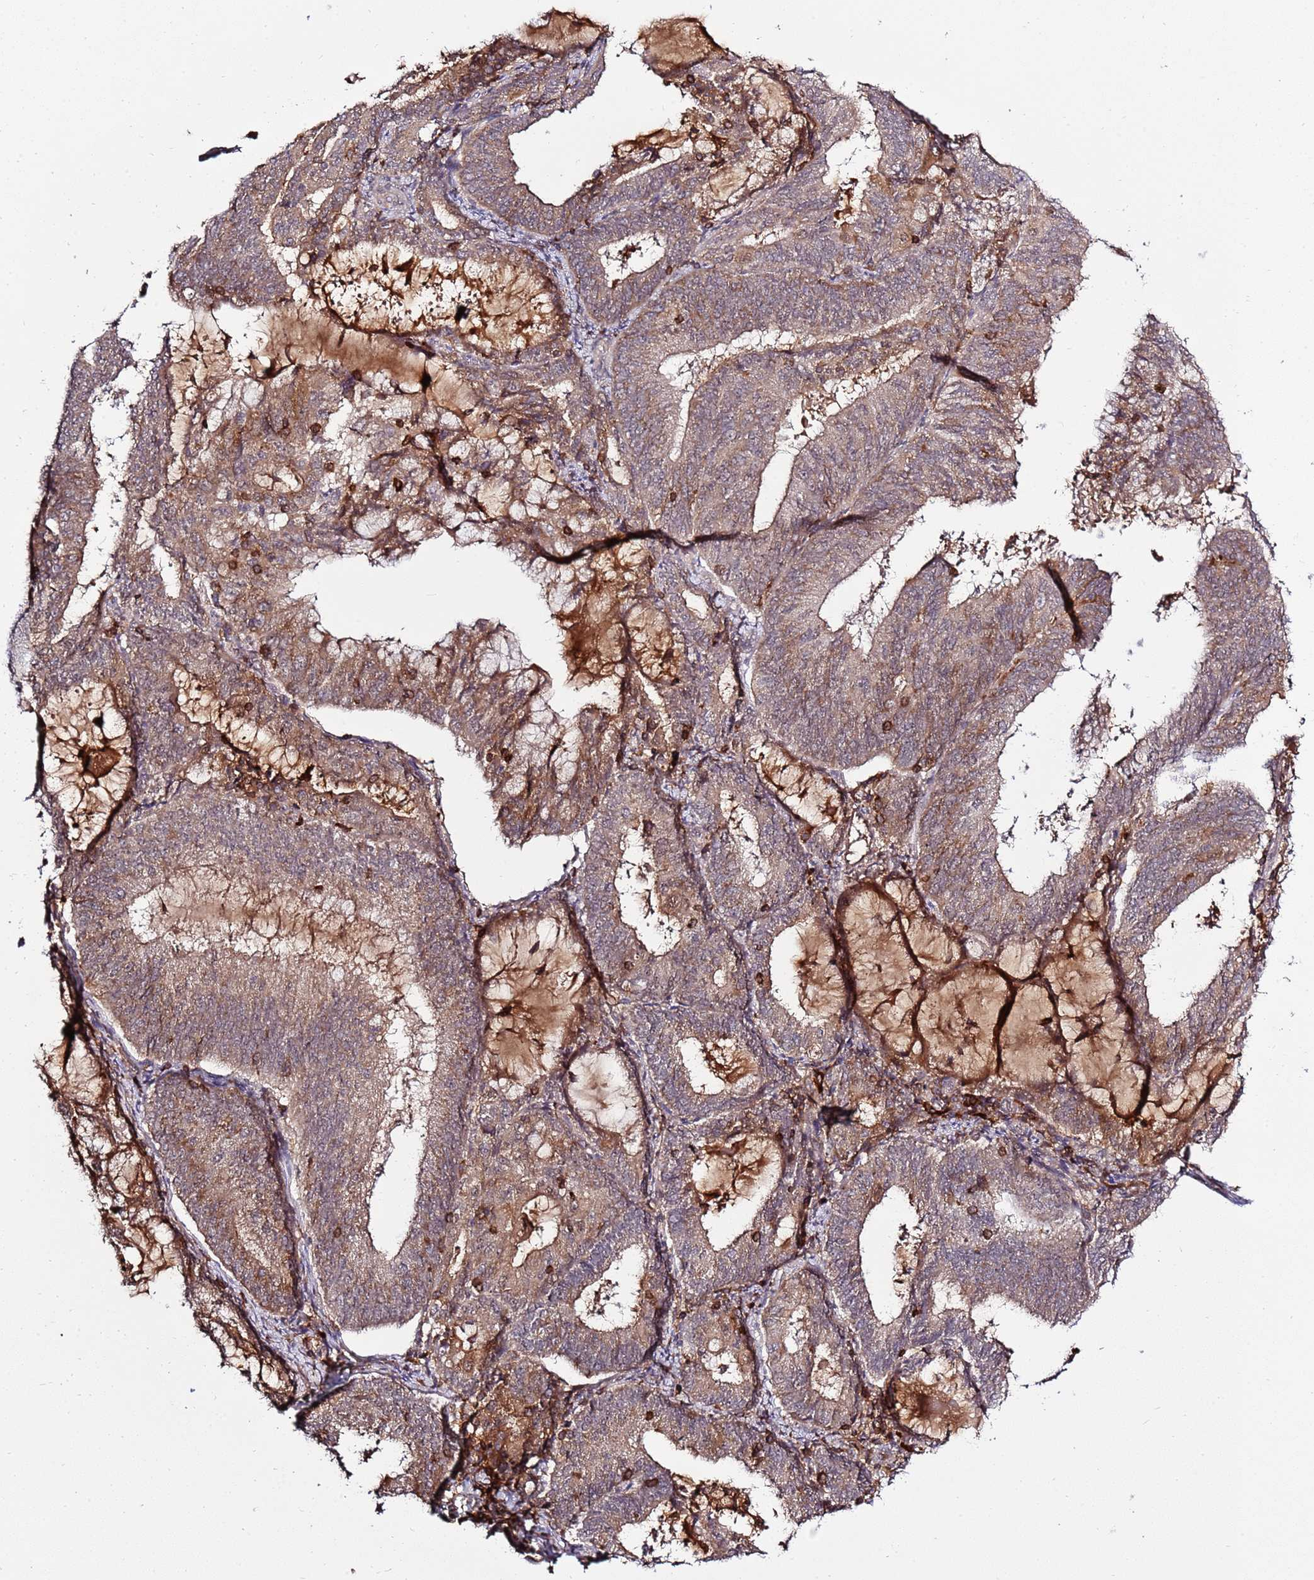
{"staining": {"intensity": "moderate", "quantity": ">75%", "location": "cytoplasmic/membranous"}, "tissue": "endometrial cancer", "cell_type": "Tumor cells", "image_type": "cancer", "snomed": [{"axis": "morphology", "description": "Adenocarcinoma, NOS"}, {"axis": "topography", "description": "Endometrium"}], "caption": "Moderate cytoplasmic/membranous protein expression is identified in about >75% of tumor cells in endometrial cancer.", "gene": "ZNF624", "patient": {"sex": "female", "age": 81}}